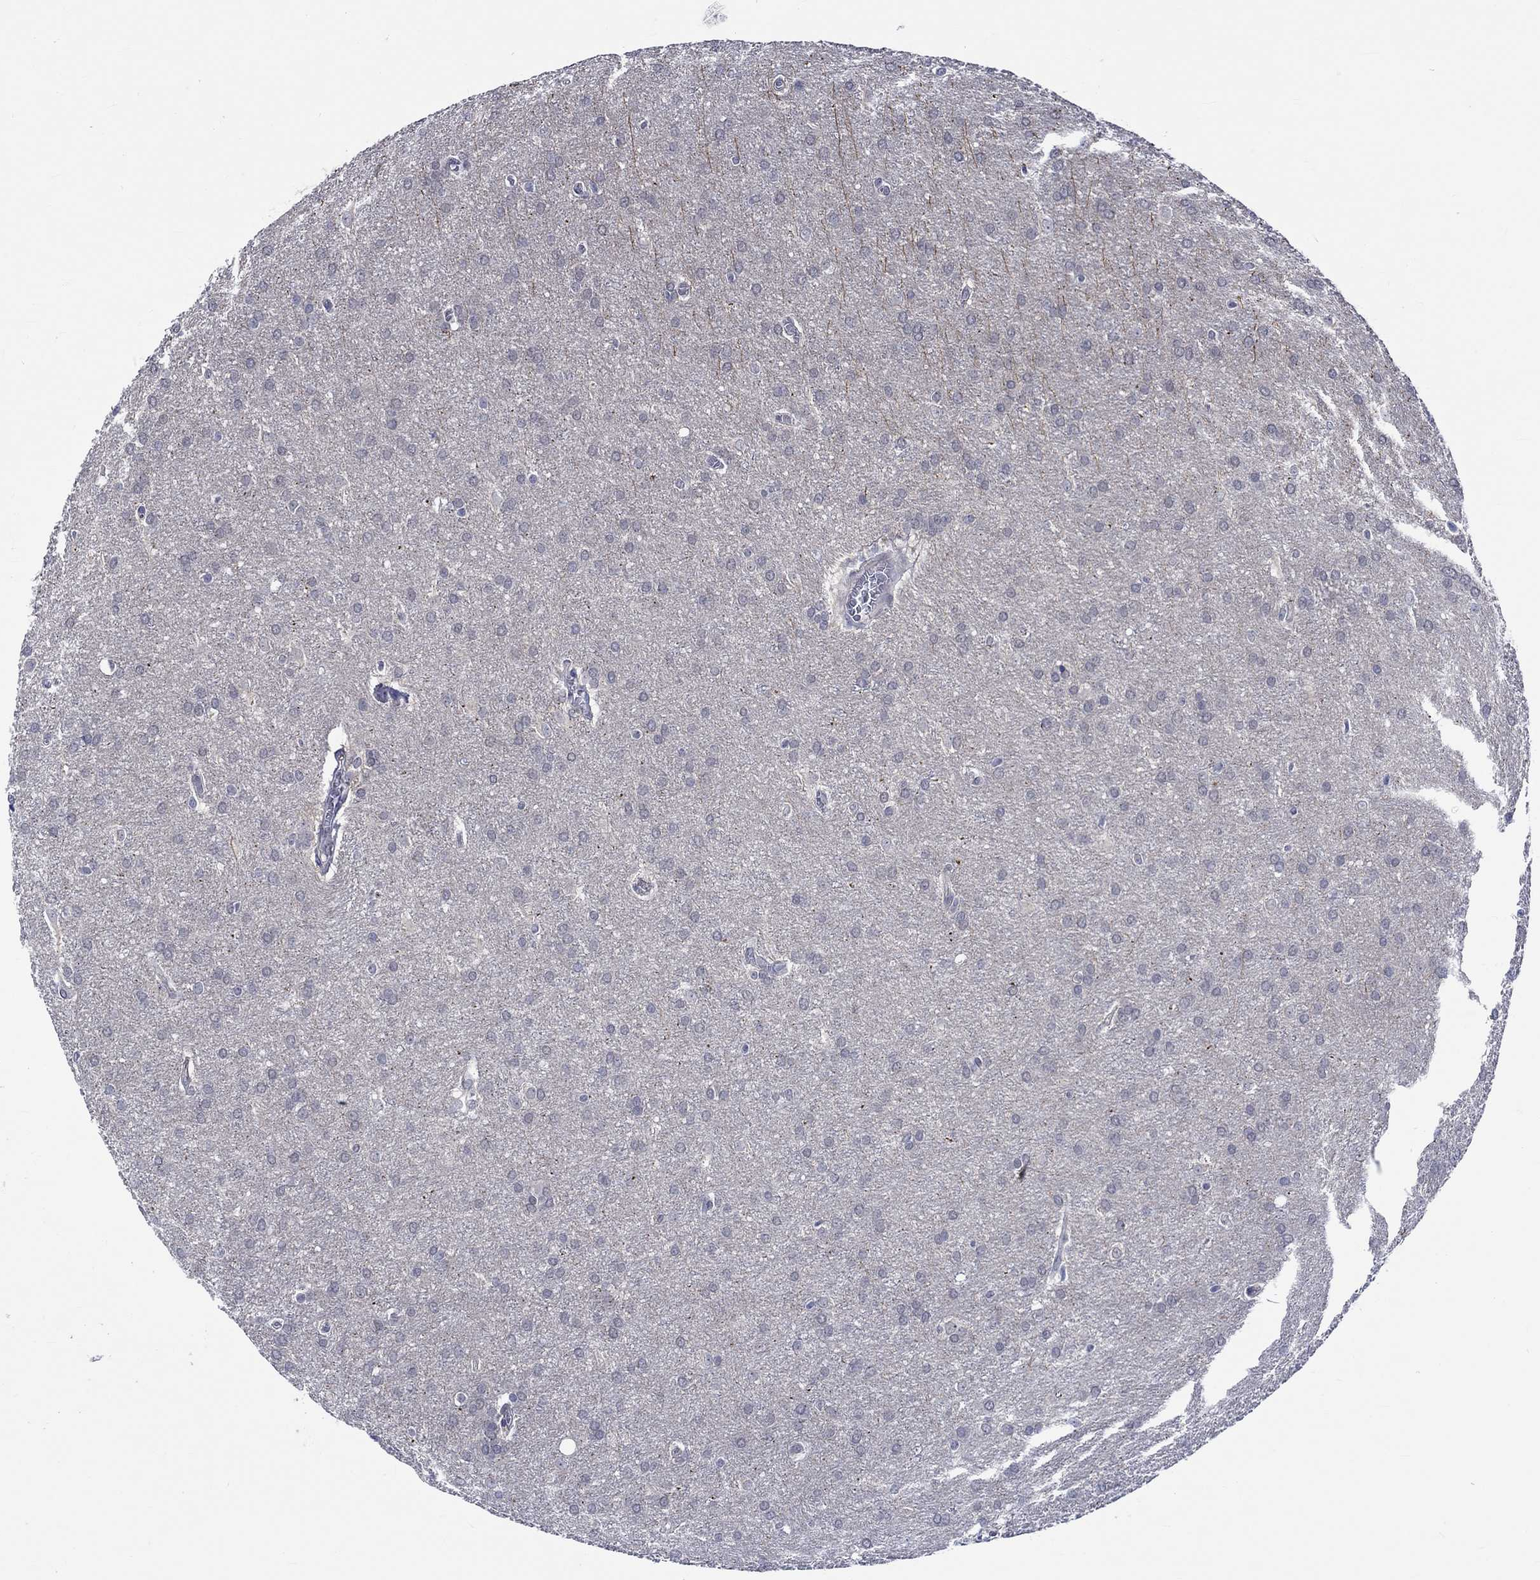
{"staining": {"intensity": "negative", "quantity": "none", "location": "none"}, "tissue": "glioma", "cell_type": "Tumor cells", "image_type": "cancer", "snomed": [{"axis": "morphology", "description": "Glioma, malignant, Low grade"}, {"axis": "topography", "description": "Brain"}], "caption": "High power microscopy image of an immunohistochemistry histopathology image of glioma, revealing no significant staining in tumor cells.", "gene": "E2F8", "patient": {"sex": "female", "age": 32}}